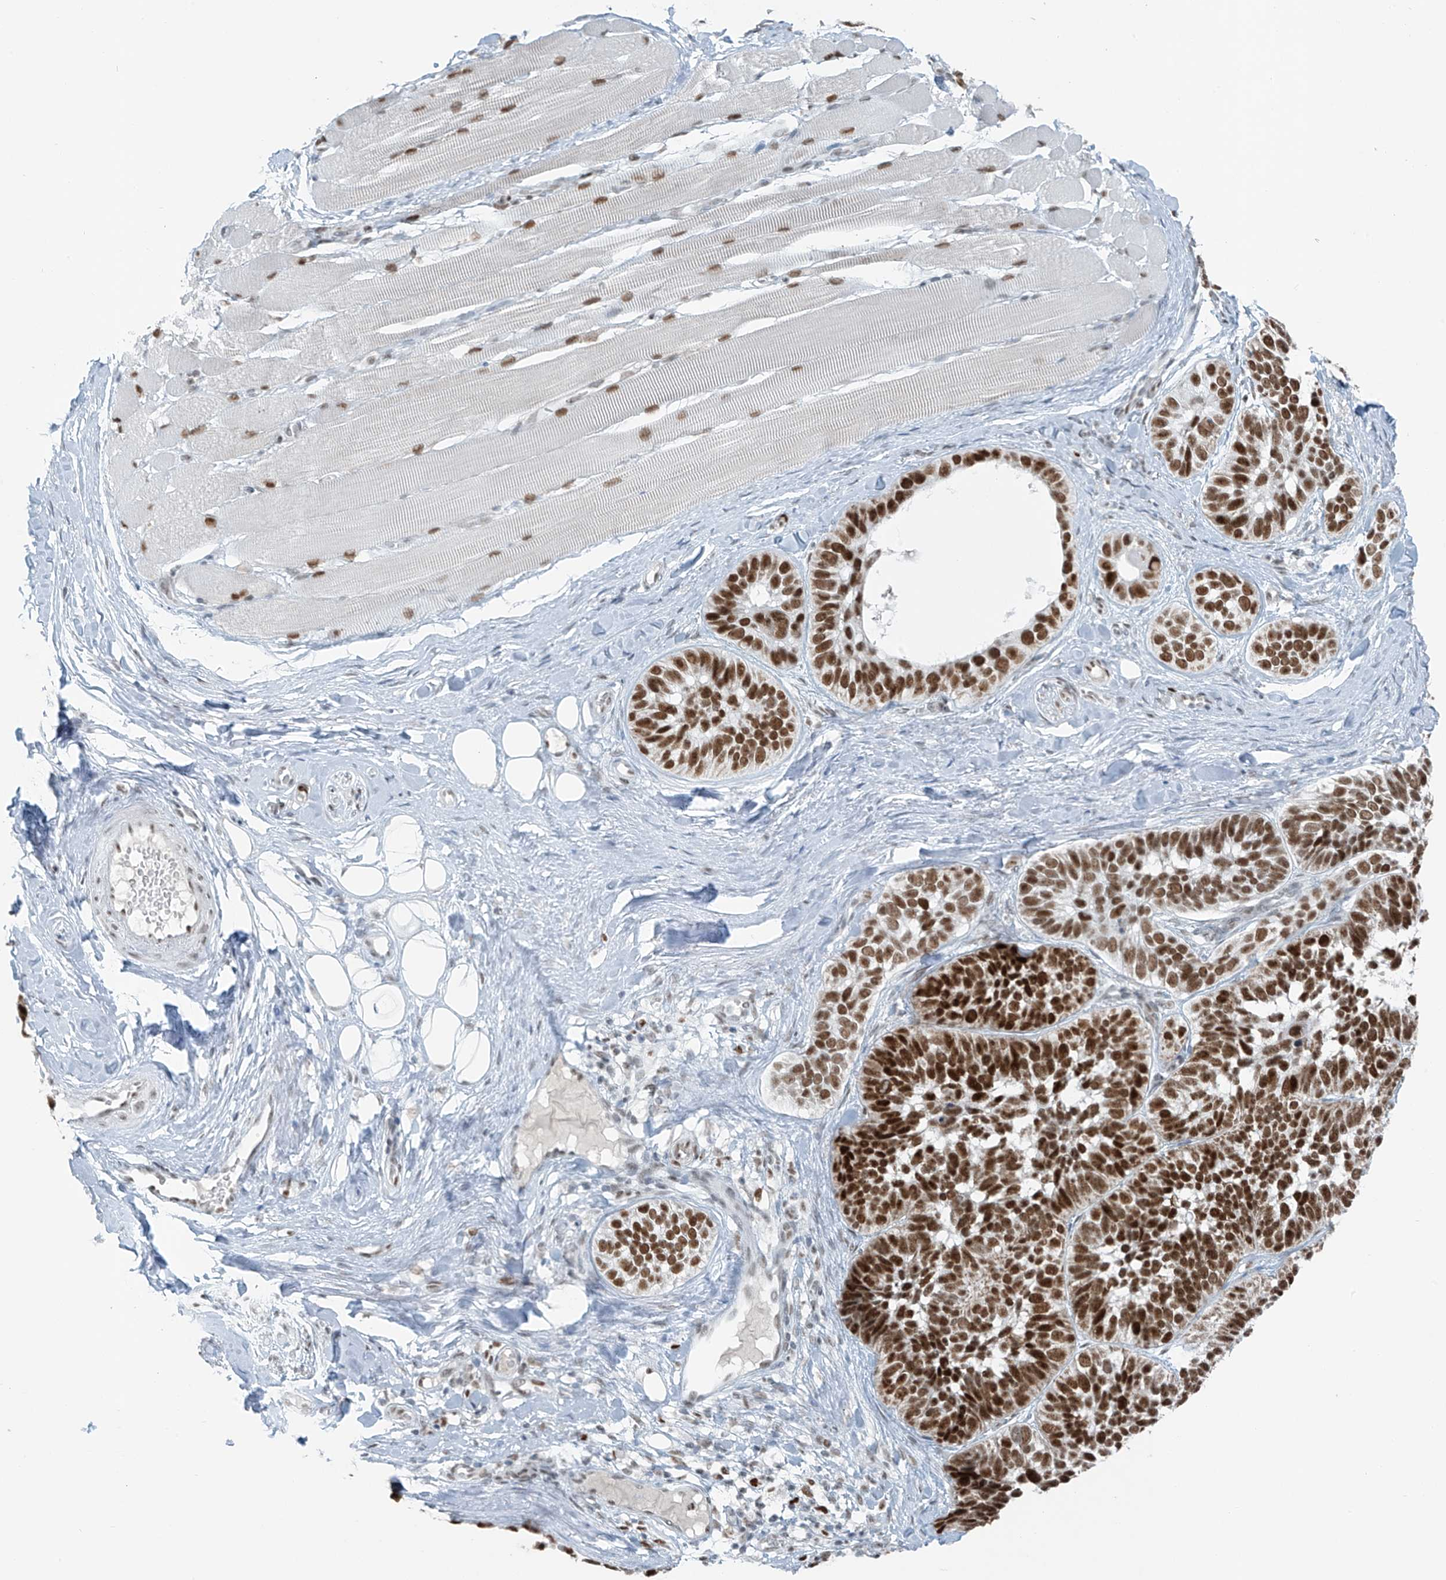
{"staining": {"intensity": "strong", "quantity": ">75%", "location": "nuclear"}, "tissue": "skin cancer", "cell_type": "Tumor cells", "image_type": "cancer", "snomed": [{"axis": "morphology", "description": "Basal cell carcinoma"}, {"axis": "topography", "description": "Skin"}], "caption": "High-magnification brightfield microscopy of basal cell carcinoma (skin) stained with DAB (3,3'-diaminobenzidine) (brown) and counterstained with hematoxylin (blue). tumor cells exhibit strong nuclear staining is identified in approximately>75% of cells.", "gene": "WRNIP1", "patient": {"sex": "male", "age": 62}}